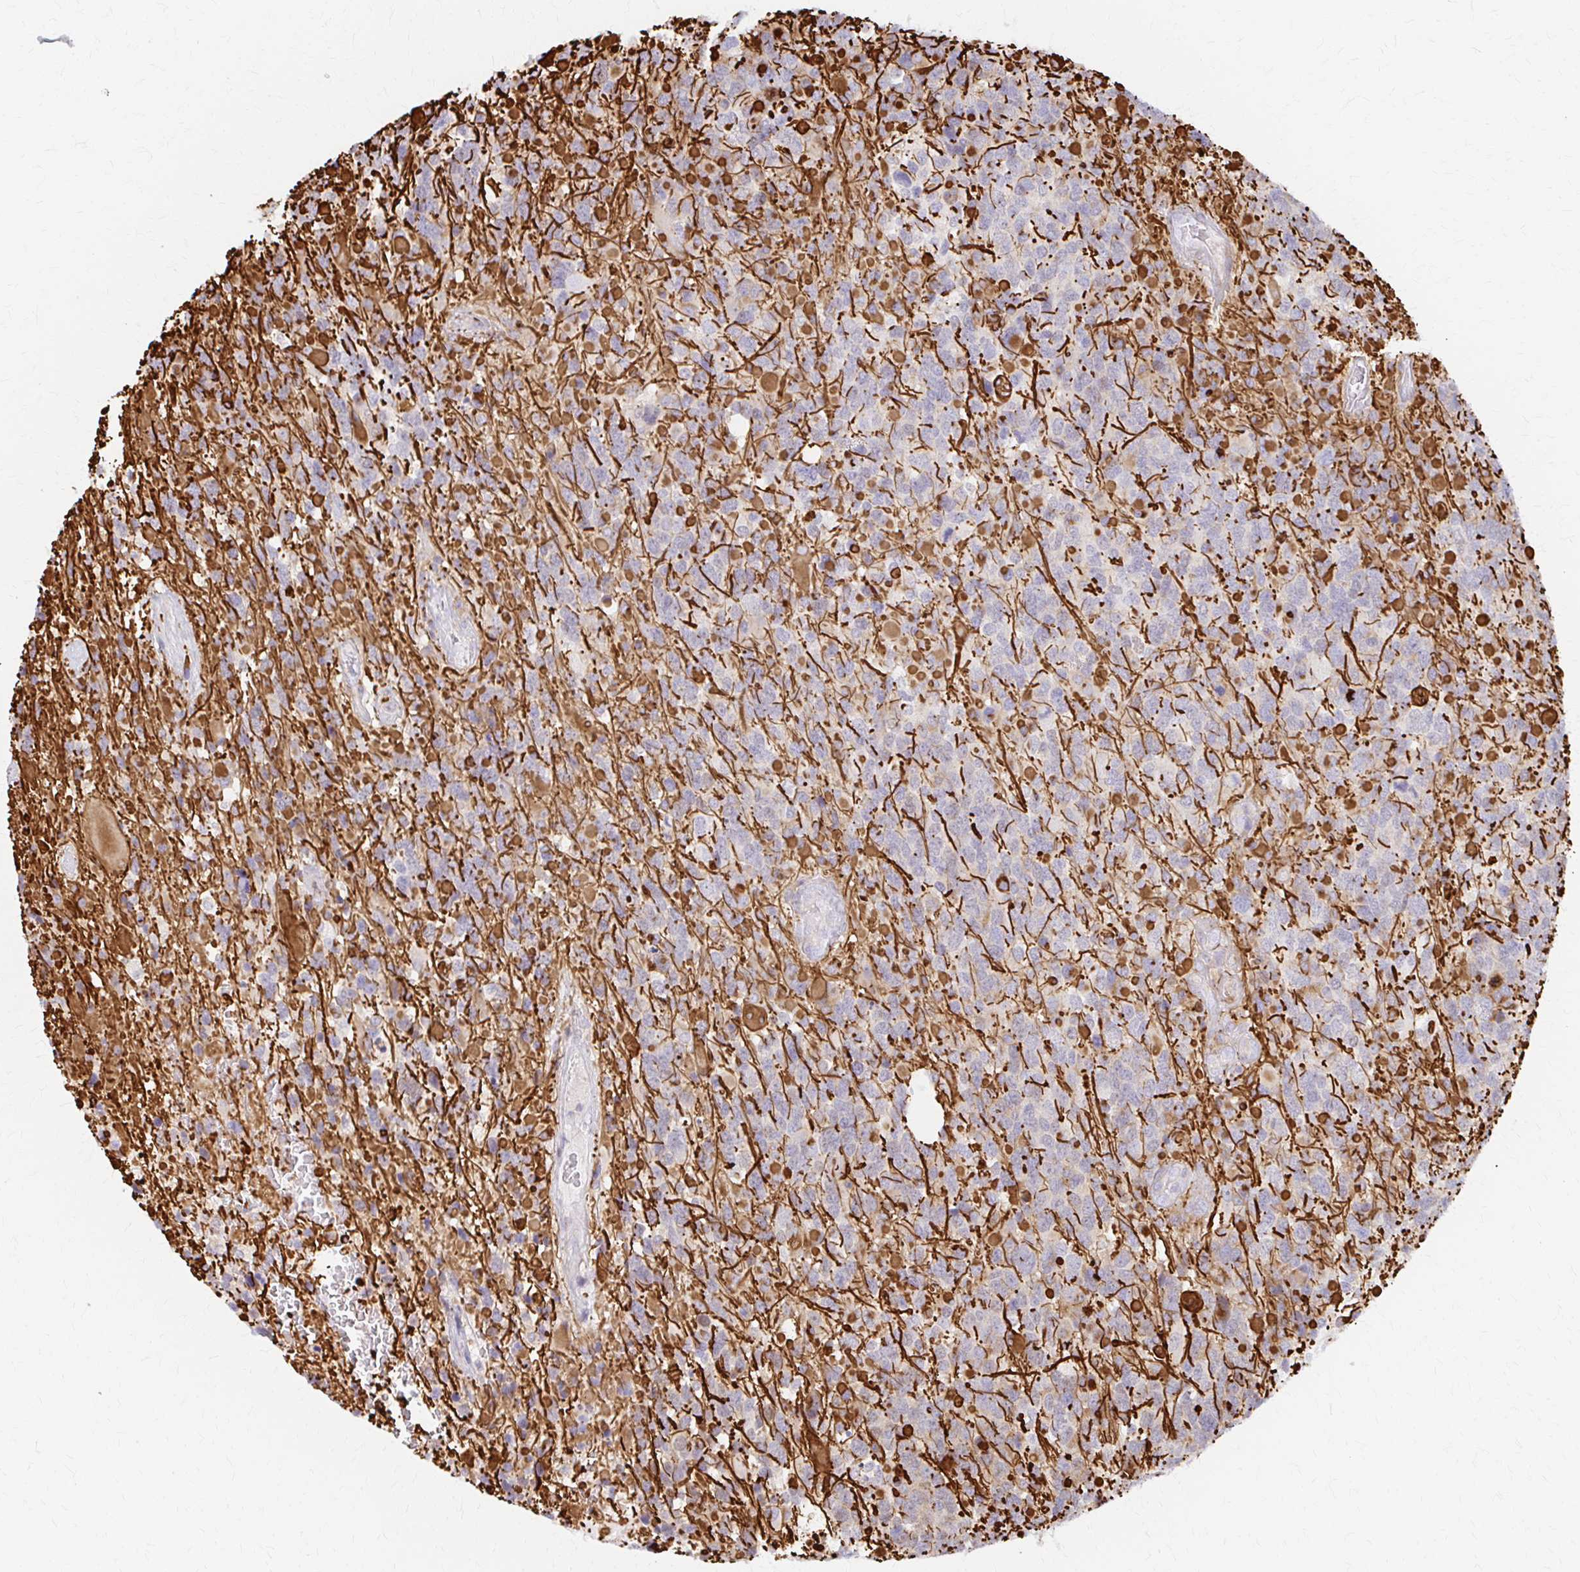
{"staining": {"intensity": "negative", "quantity": "none", "location": "none"}, "tissue": "glioma", "cell_type": "Tumor cells", "image_type": "cancer", "snomed": [{"axis": "morphology", "description": "Glioma, malignant, High grade"}, {"axis": "topography", "description": "Brain"}], "caption": "Immunohistochemistry of human high-grade glioma (malignant) demonstrates no positivity in tumor cells.", "gene": "ARHGAP35", "patient": {"sex": "female", "age": 40}}